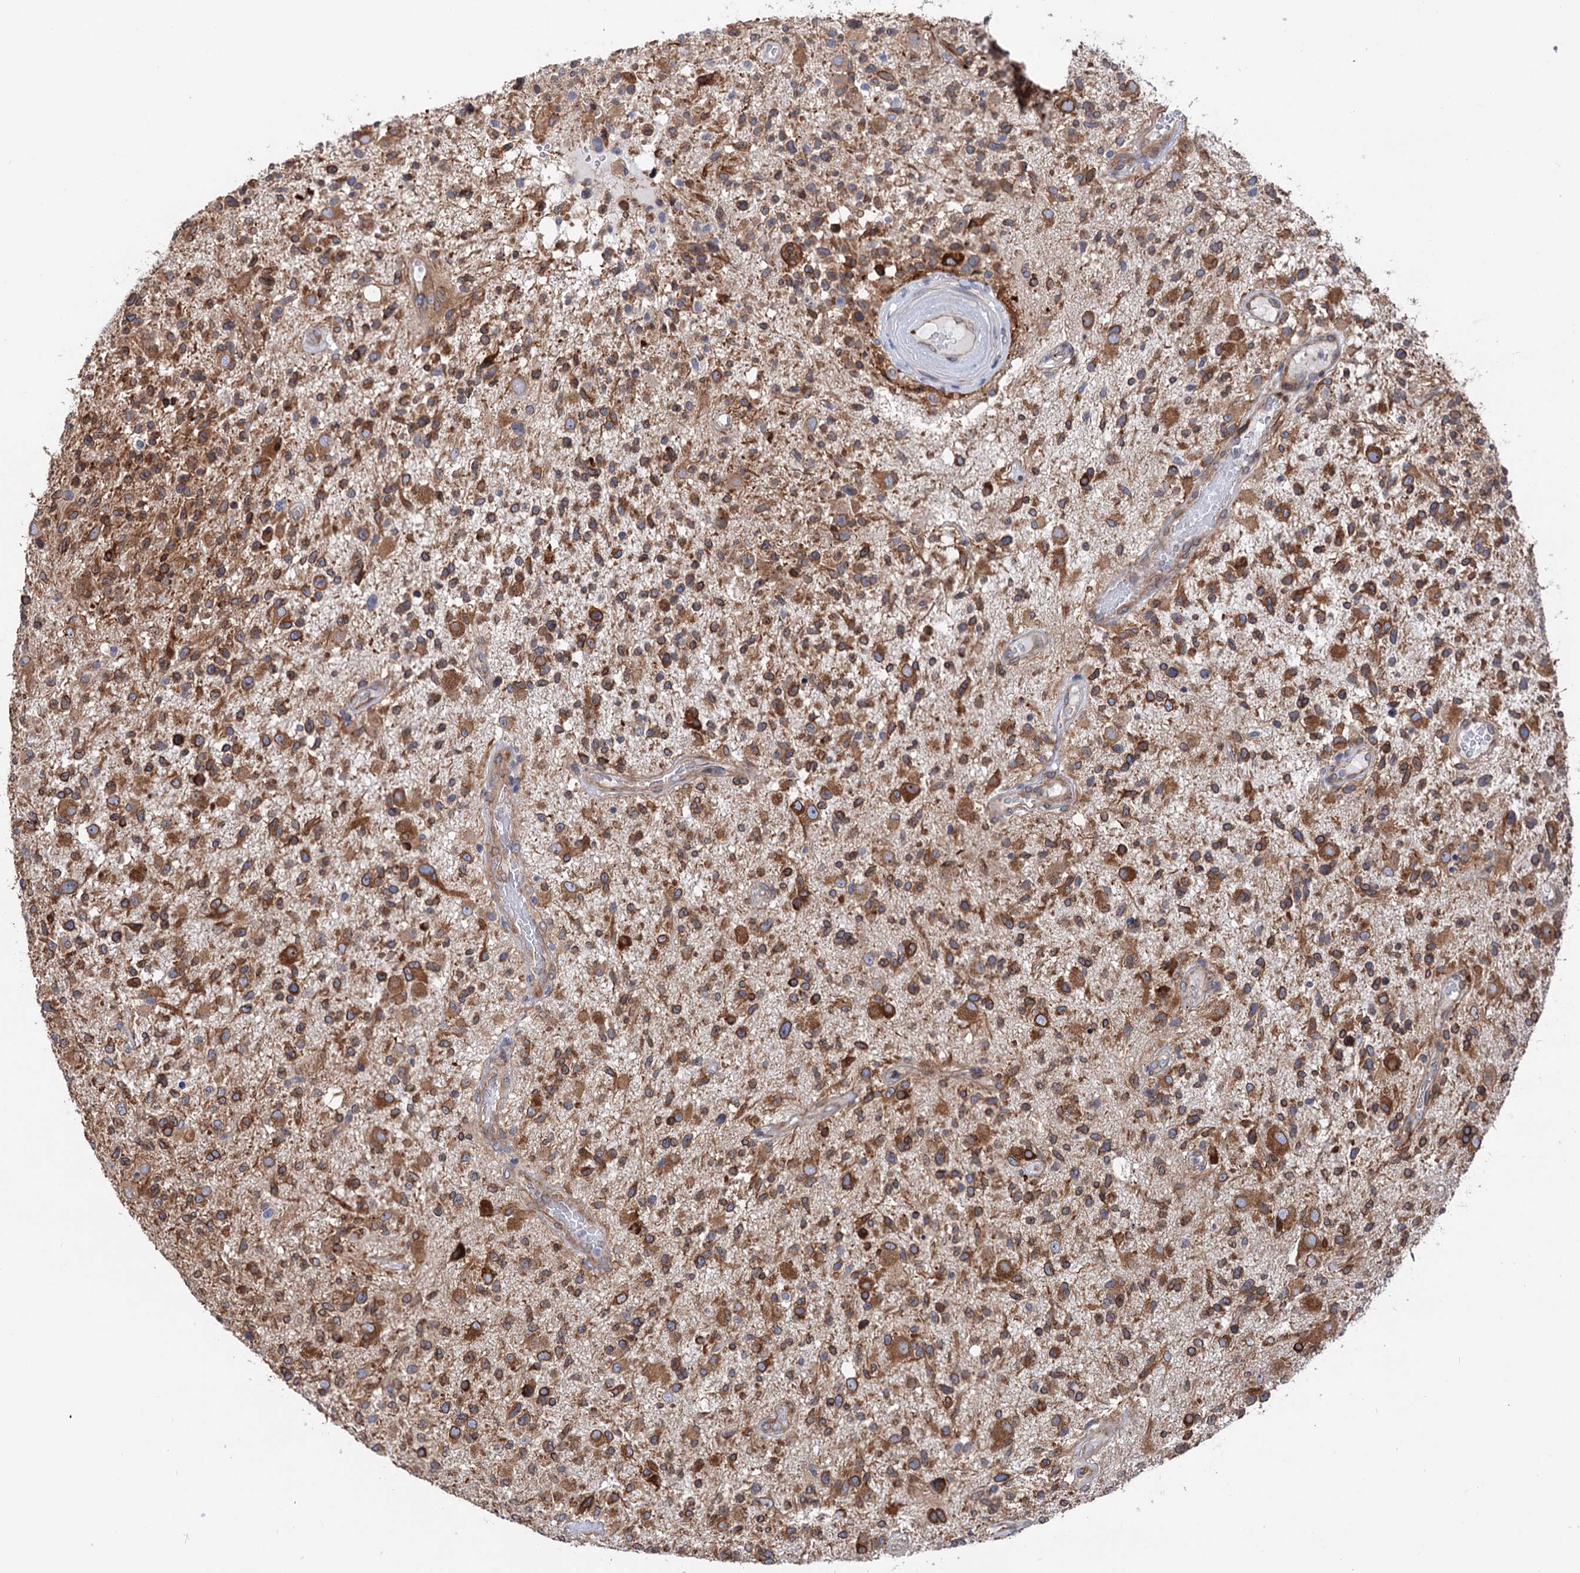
{"staining": {"intensity": "strong", "quantity": ">75%", "location": "cytoplasmic/membranous"}, "tissue": "glioma", "cell_type": "Tumor cells", "image_type": "cancer", "snomed": [{"axis": "morphology", "description": "Glioma, malignant, High grade"}, {"axis": "morphology", "description": "Glioblastoma, NOS"}, {"axis": "topography", "description": "Brain"}], "caption": "This is a photomicrograph of immunohistochemistry staining of high-grade glioma (malignant), which shows strong expression in the cytoplasmic/membranous of tumor cells.", "gene": "PTDSS2", "patient": {"sex": "male", "age": 60}}